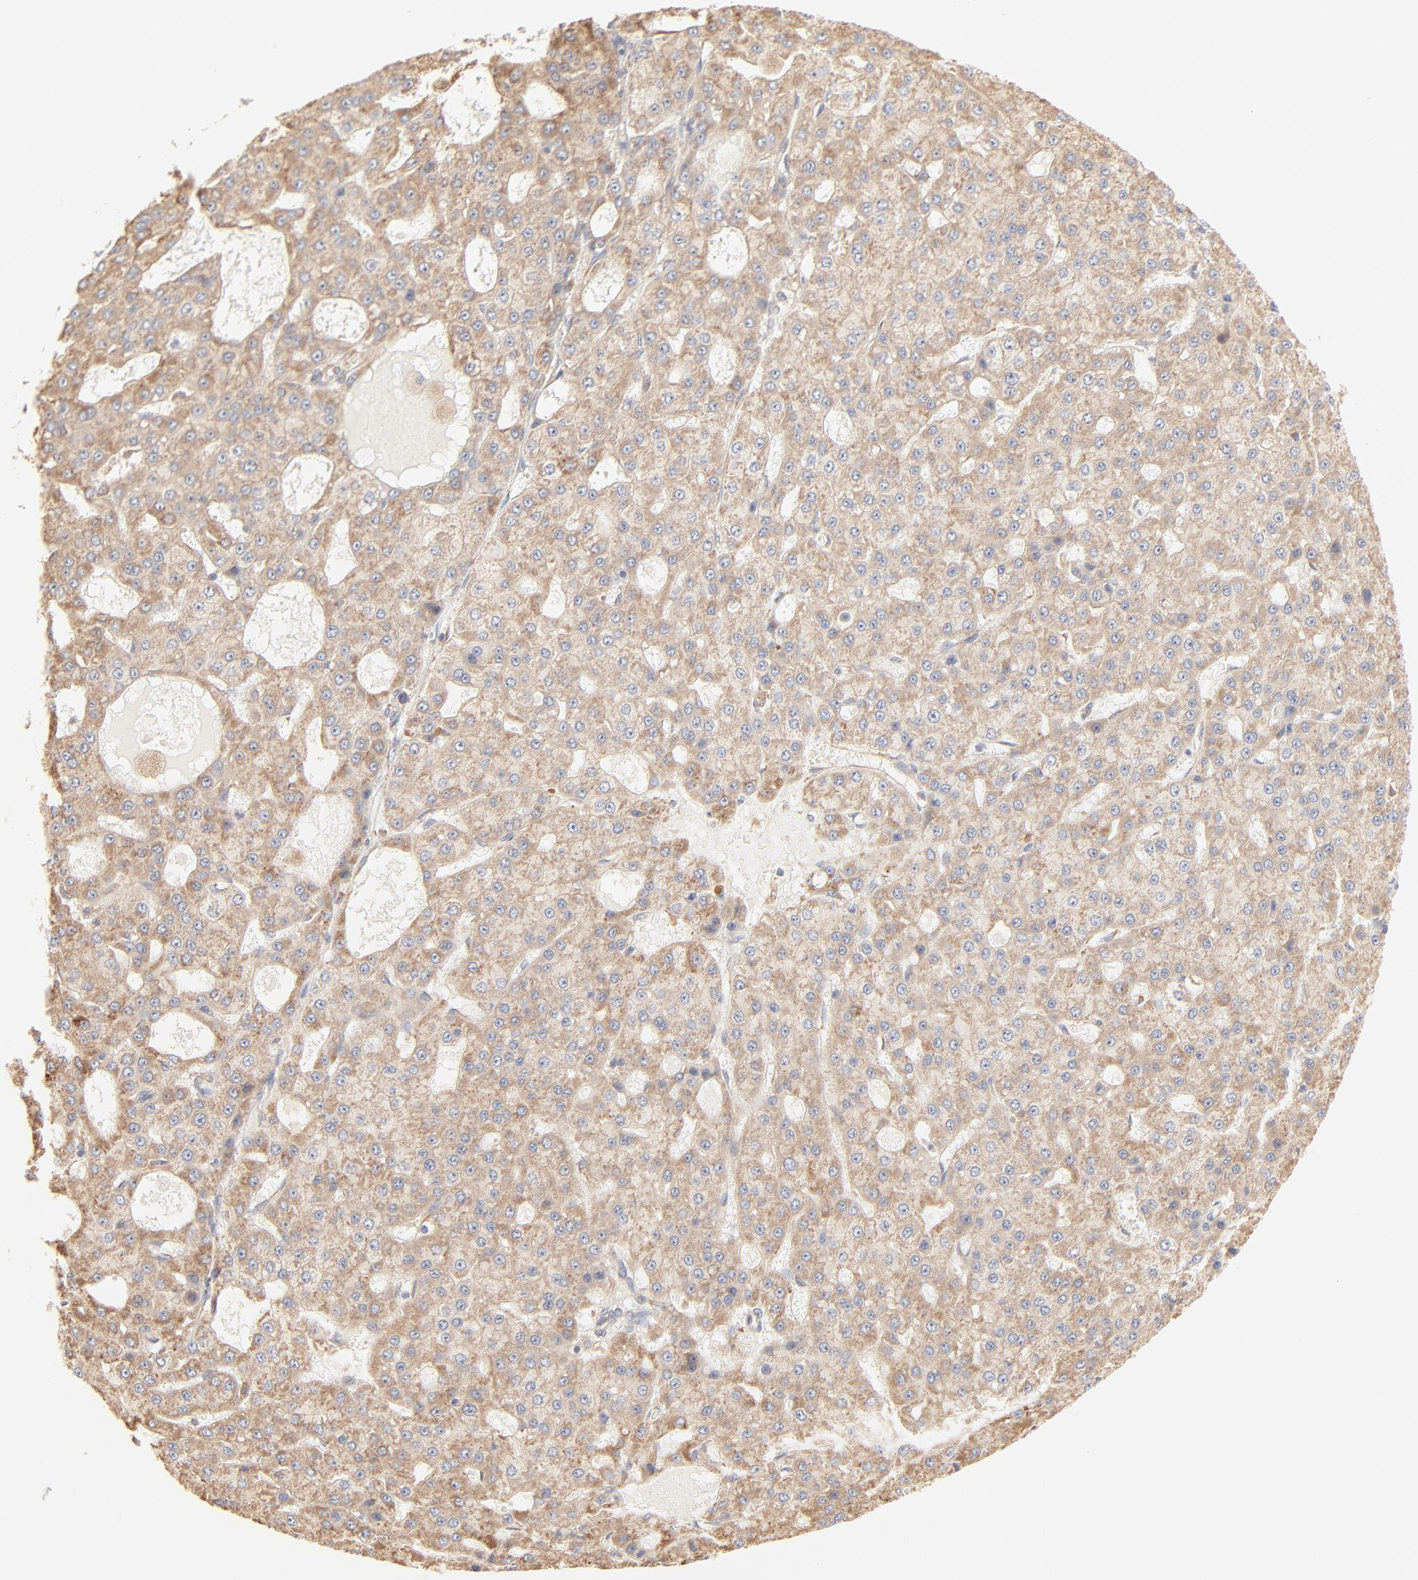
{"staining": {"intensity": "weak", "quantity": ">75%", "location": "cytoplasmic/membranous"}, "tissue": "liver cancer", "cell_type": "Tumor cells", "image_type": "cancer", "snomed": [{"axis": "morphology", "description": "Carcinoma, Hepatocellular, NOS"}, {"axis": "topography", "description": "Liver"}], "caption": "Brown immunohistochemical staining in liver hepatocellular carcinoma reveals weak cytoplasmic/membranous expression in about >75% of tumor cells.", "gene": "RPS20", "patient": {"sex": "male", "age": 47}}